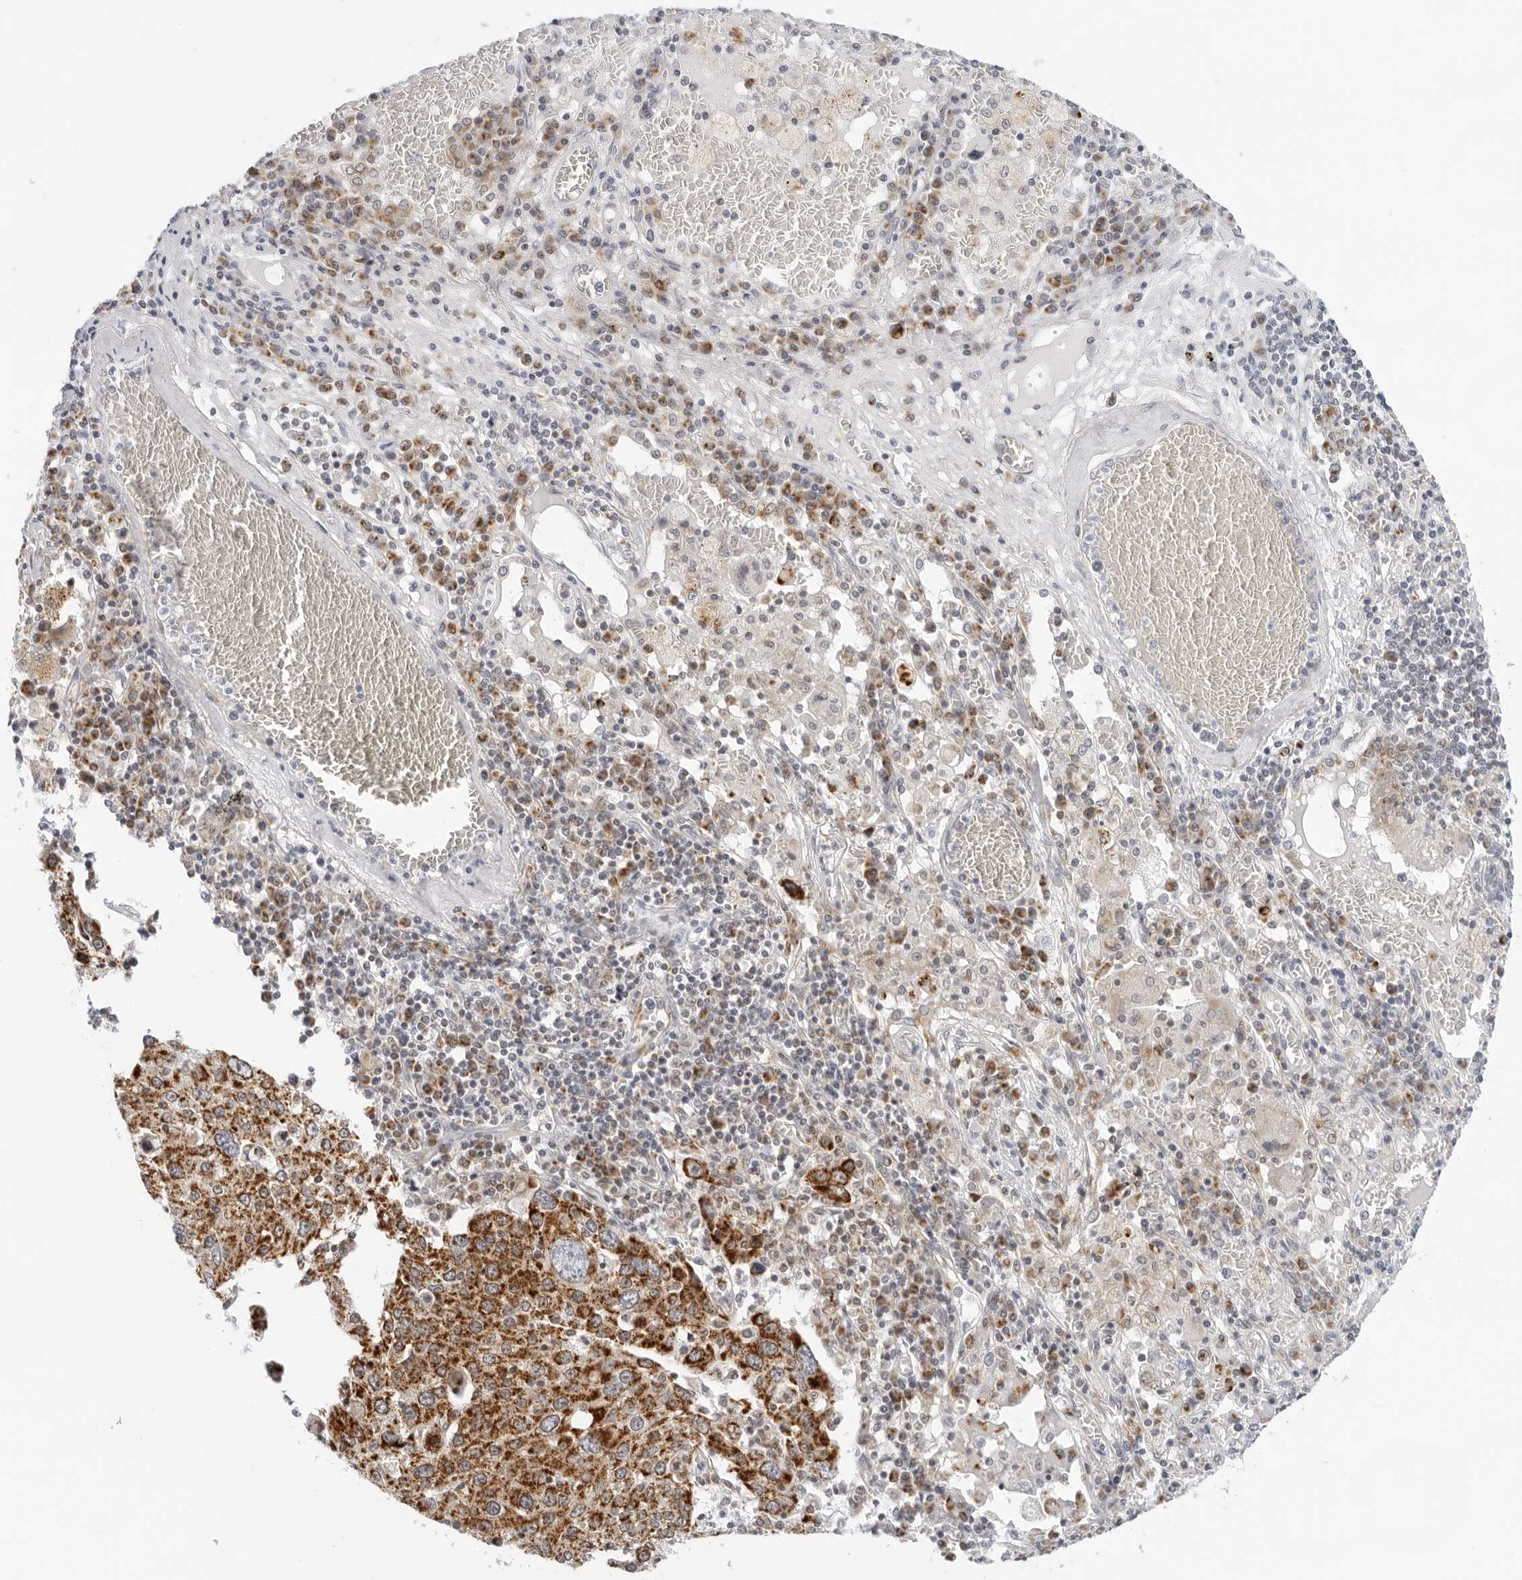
{"staining": {"intensity": "strong", "quantity": ">75%", "location": "cytoplasmic/membranous"}, "tissue": "lung cancer", "cell_type": "Tumor cells", "image_type": "cancer", "snomed": [{"axis": "morphology", "description": "Squamous cell carcinoma, NOS"}, {"axis": "topography", "description": "Lung"}], "caption": "Immunohistochemical staining of human lung cancer (squamous cell carcinoma) shows strong cytoplasmic/membranous protein staining in about >75% of tumor cells. Nuclei are stained in blue.", "gene": "CIART", "patient": {"sex": "male", "age": 65}}